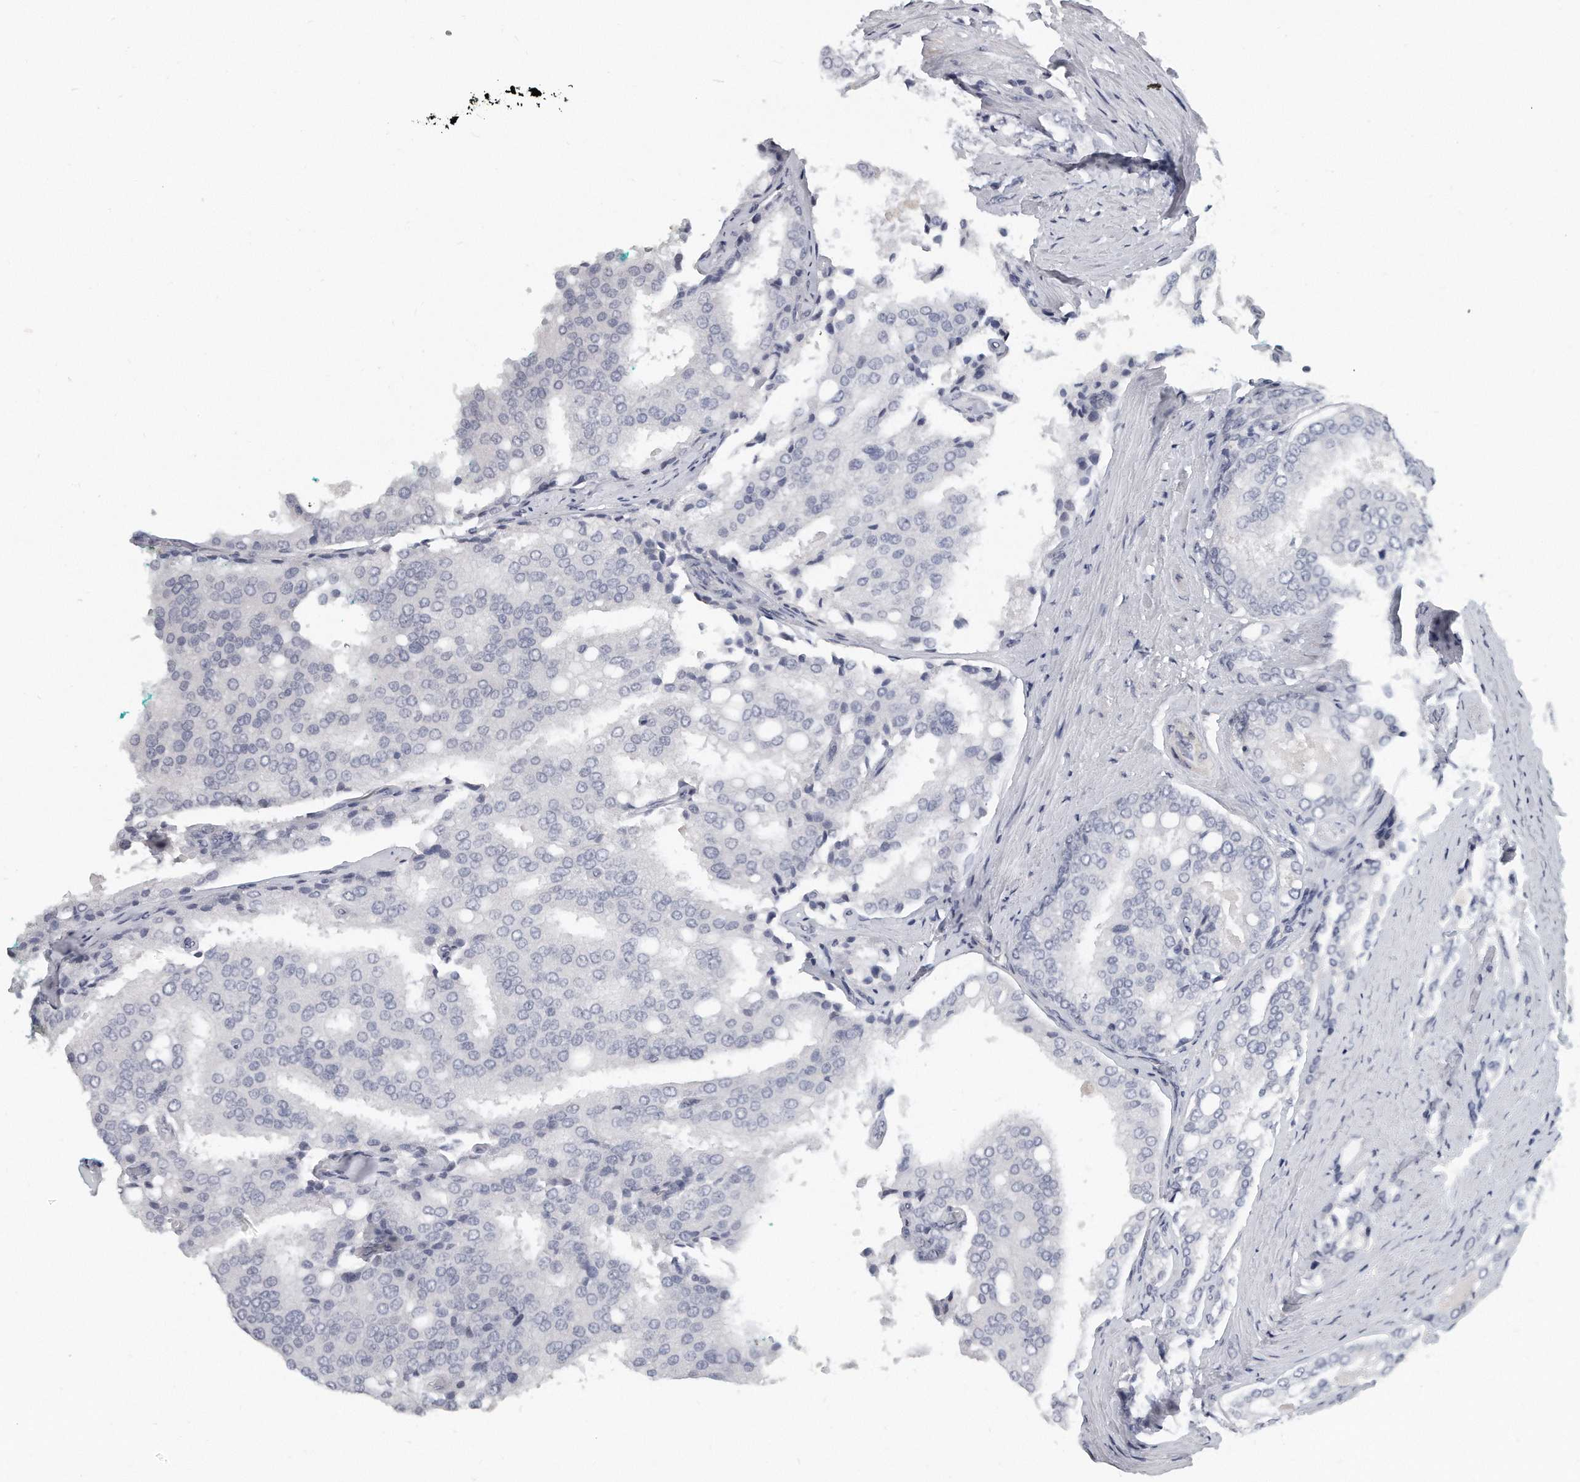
{"staining": {"intensity": "negative", "quantity": "none", "location": "none"}, "tissue": "prostate cancer", "cell_type": "Tumor cells", "image_type": "cancer", "snomed": [{"axis": "morphology", "description": "Adenocarcinoma, High grade"}, {"axis": "topography", "description": "Prostate"}], "caption": "Protein analysis of prostate cancer demonstrates no significant positivity in tumor cells.", "gene": "TFCP2L1", "patient": {"sex": "male", "age": 50}}